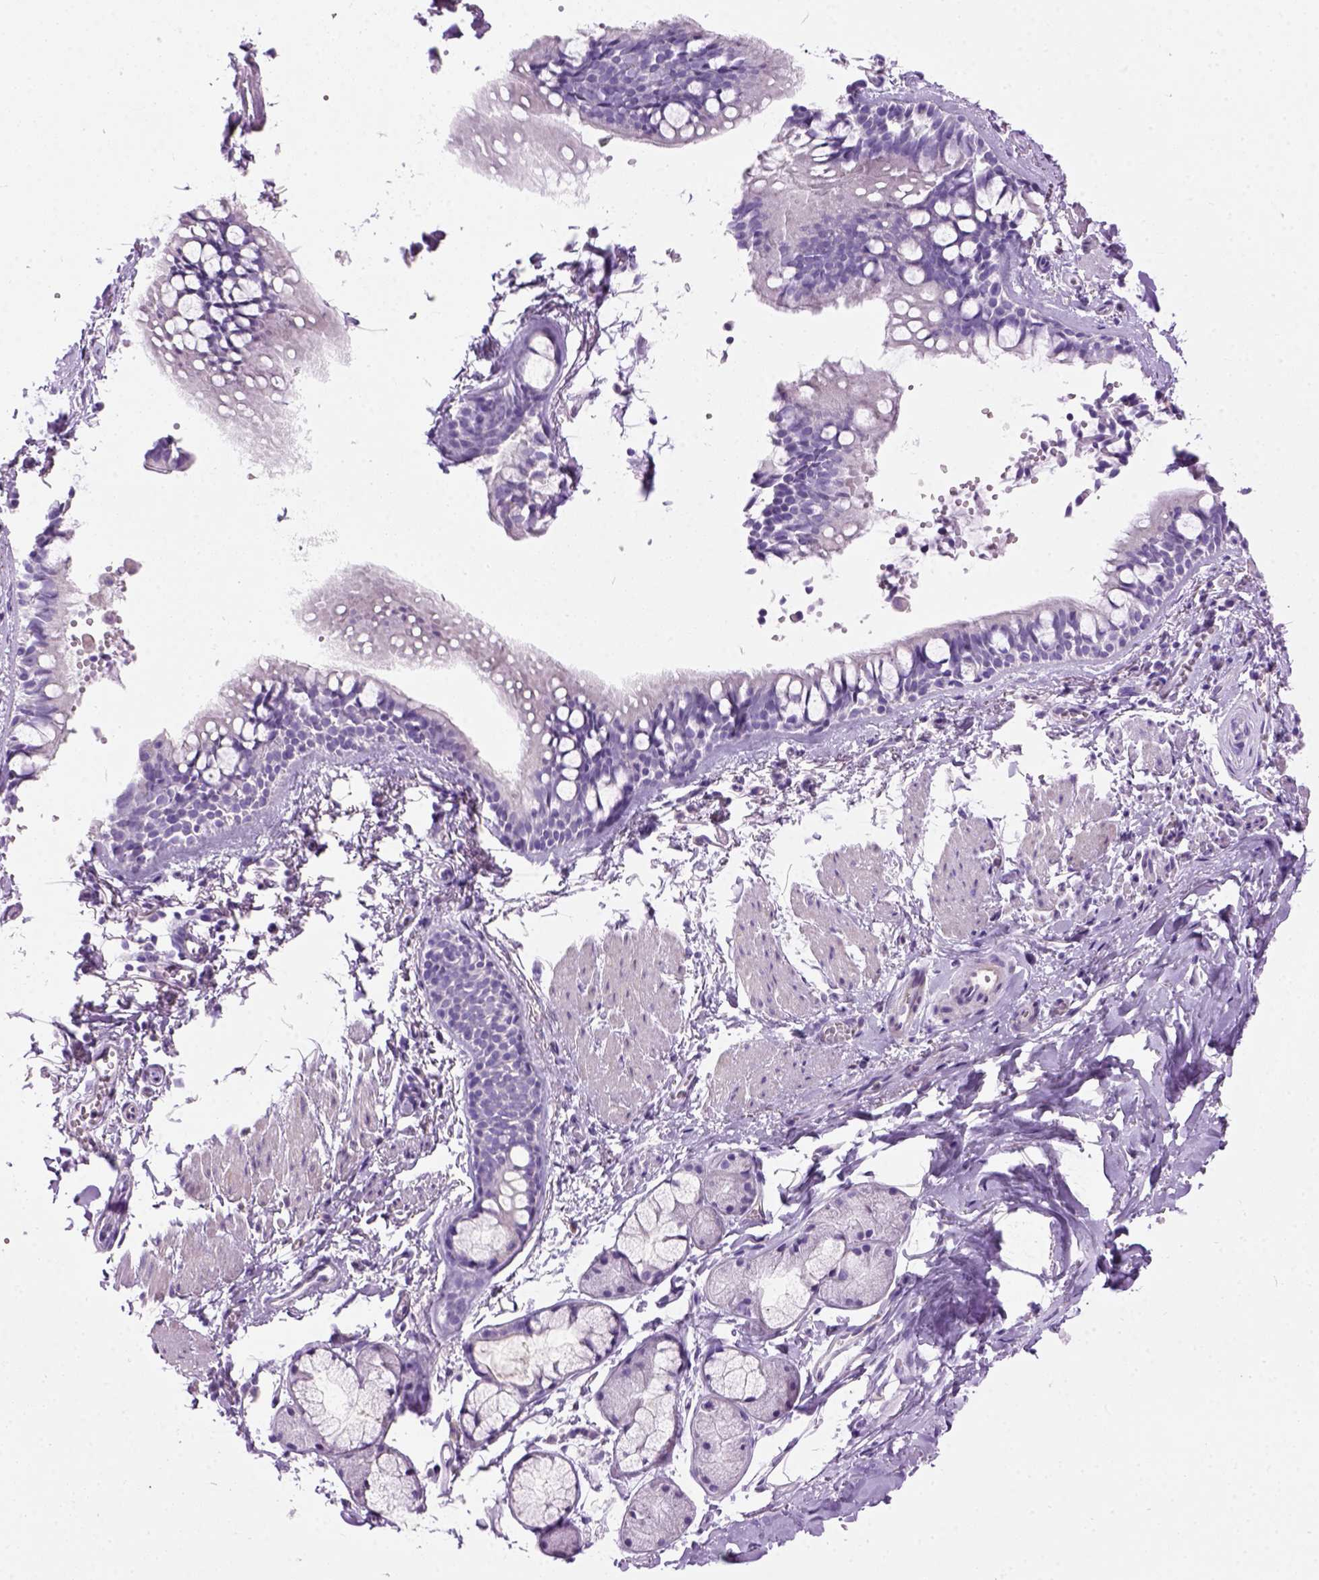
{"staining": {"intensity": "negative", "quantity": "none", "location": "none"}, "tissue": "bronchus", "cell_type": "Respiratory epithelial cells", "image_type": "normal", "snomed": [{"axis": "morphology", "description": "Normal tissue, NOS"}, {"axis": "topography", "description": "Bronchus"}], "caption": "The micrograph reveals no staining of respiratory epithelial cells in benign bronchus.", "gene": "GABRB2", "patient": {"sex": "female", "age": 59}}